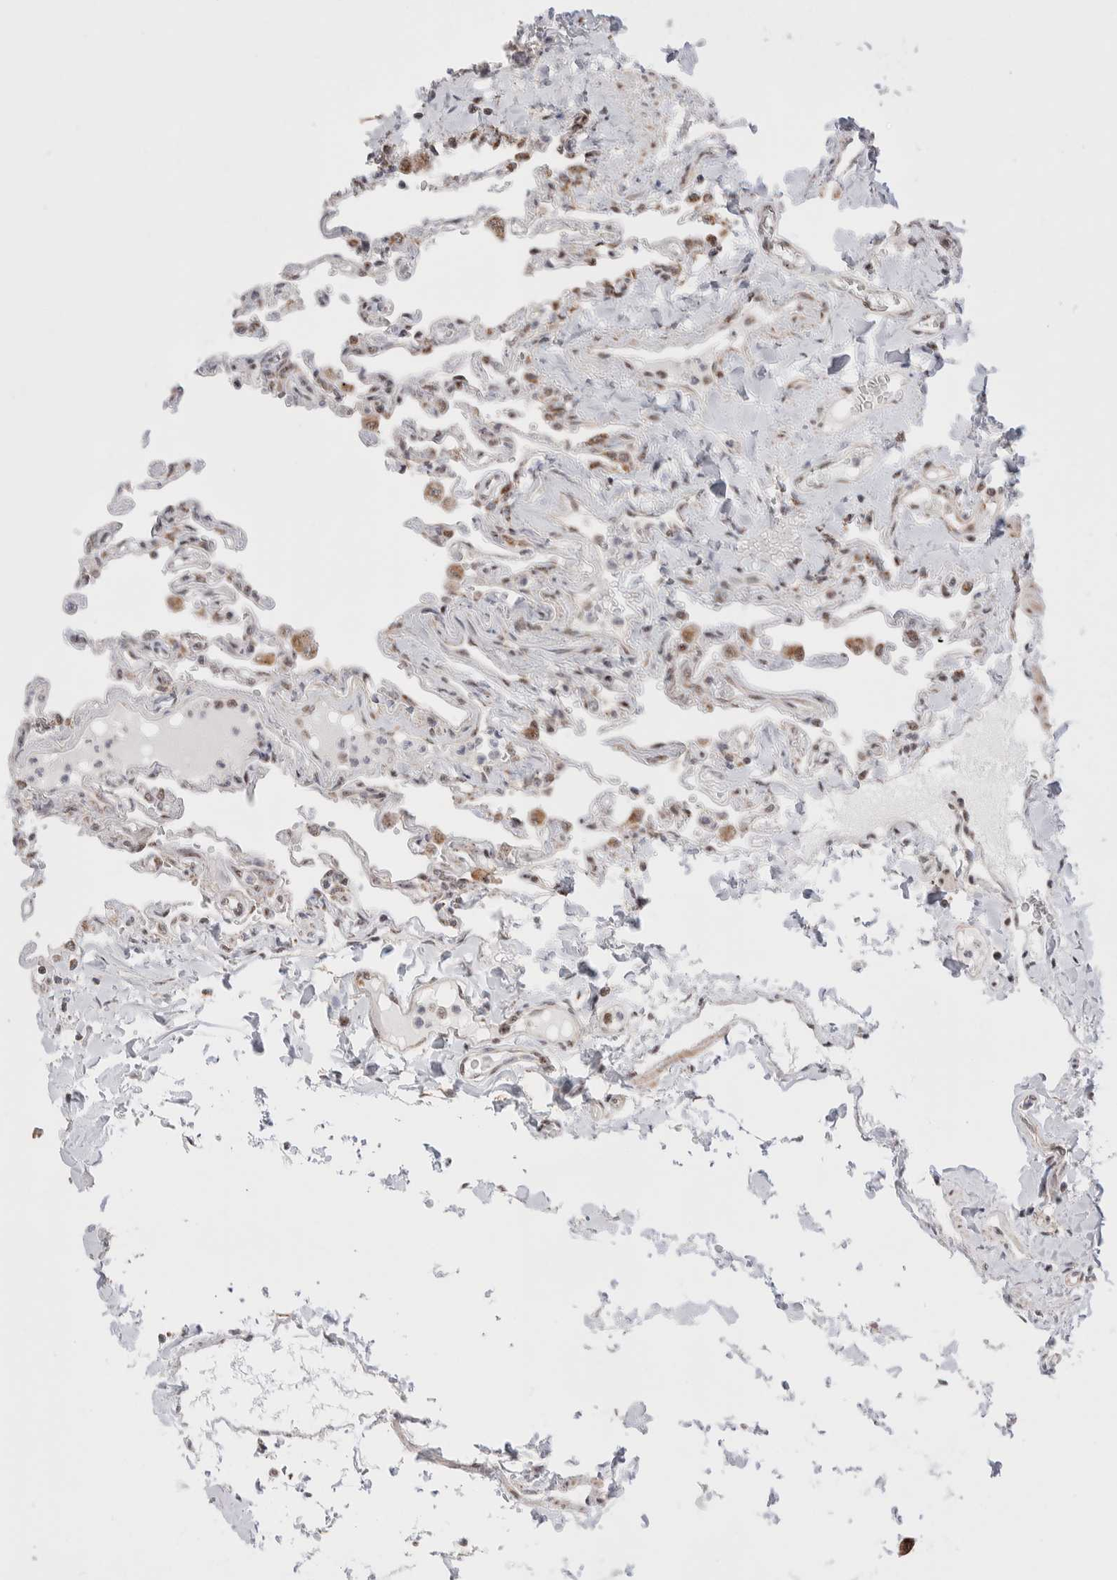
{"staining": {"intensity": "weak", "quantity": "25%-75%", "location": "nuclear"}, "tissue": "lung", "cell_type": "Alveolar cells", "image_type": "normal", "snomed": [{"axis": "morphology", "description": "Normal tissue, NOS"}, {"axis": "topography", "description": "Lung"}], "caption": "High-power microscopy captured an immunohistochemistry micrograph of benign lung, revealing weak nuclear positivity in about 25%-75% of alveolar cells.", "gene": "ZNF695", "patient": {"sex": "male", "age": 21}}